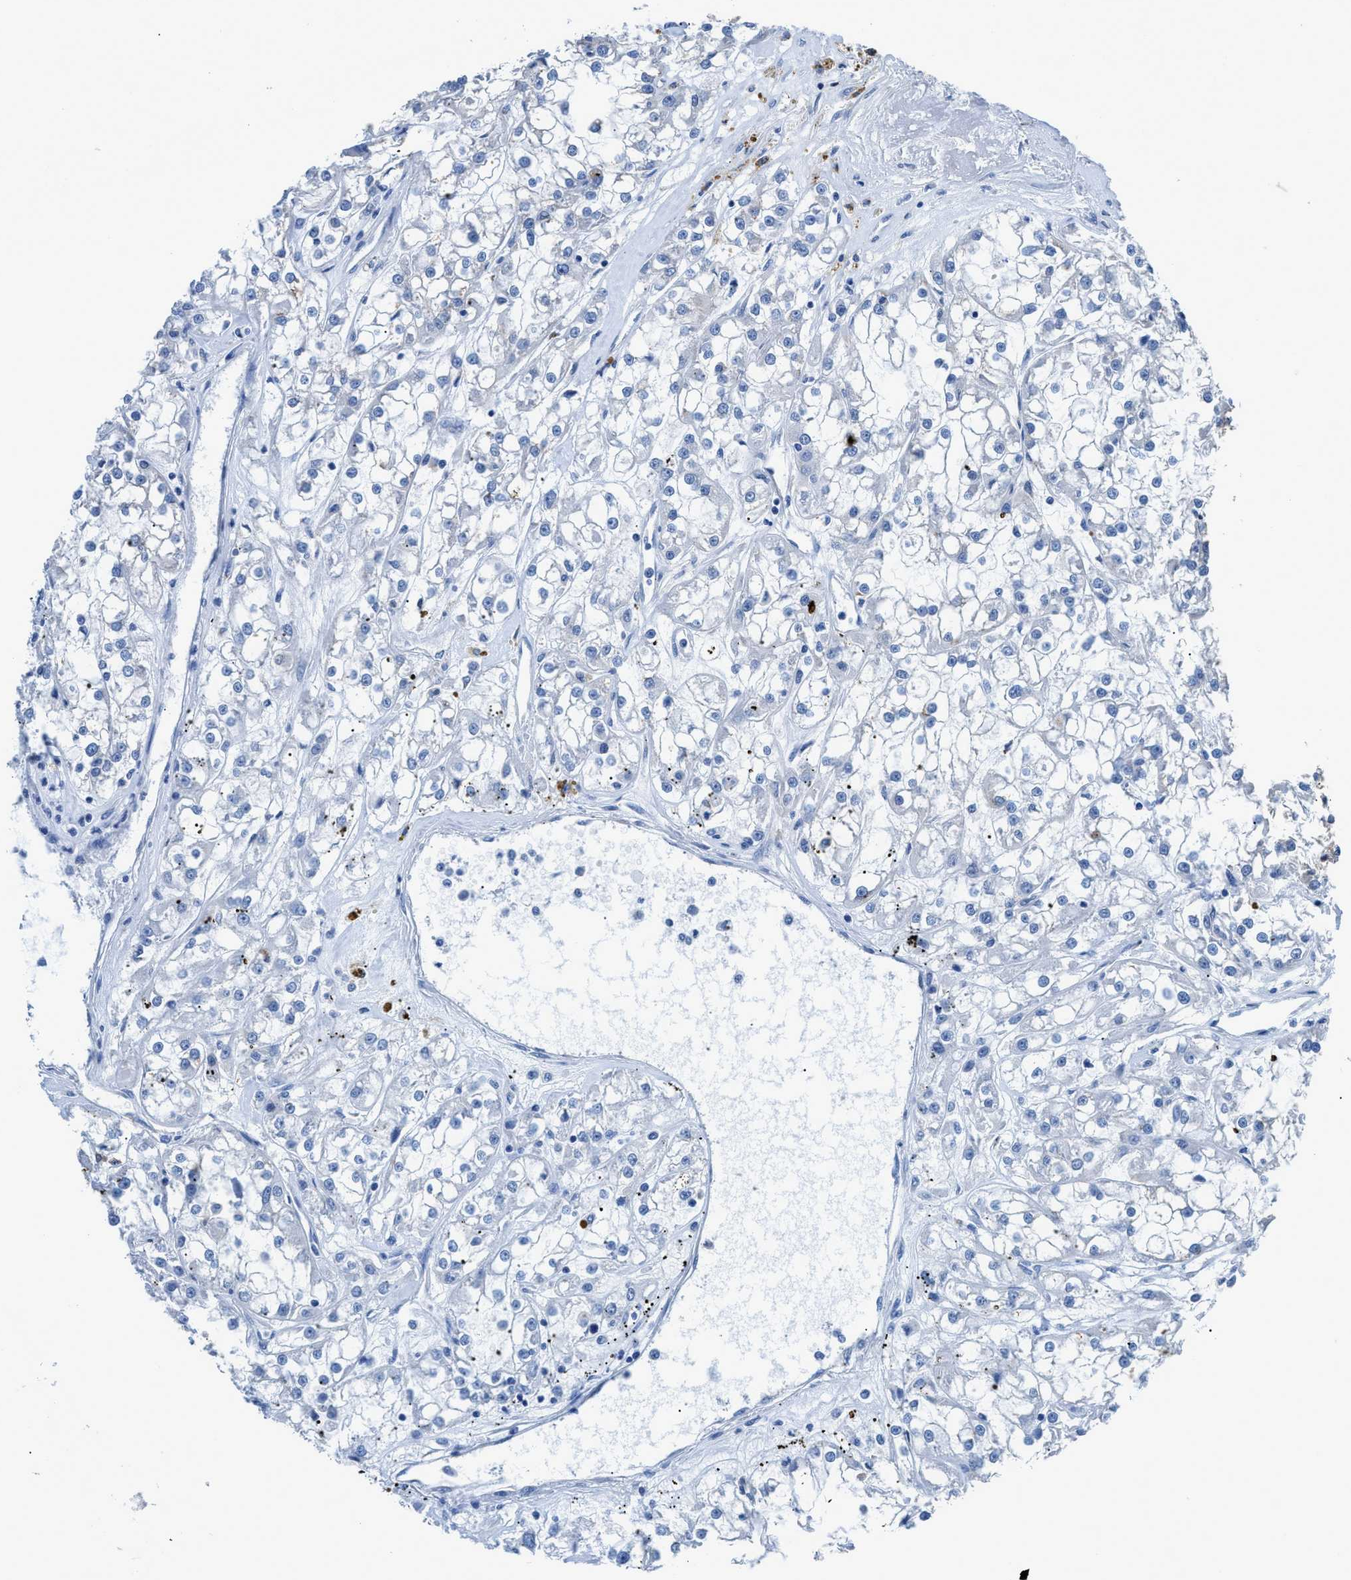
{"staining": {"intensity": "negative", "quantity": "none", "location": "none"}, "tissue": "renal cancer", "cell_type": "Tumor cells", "image_type": "cancer", "snomed": [{"axis": "morphology", "description": "Adenocarcinoma, NOS"}, {"axis": "topography", "description": "Kidney"}], "caption": "A photomicrograph of human renal cancer is negative for staining in tumor cells.", "gene": "UAP1", "patient": {"sex": "female", "age": 52}}